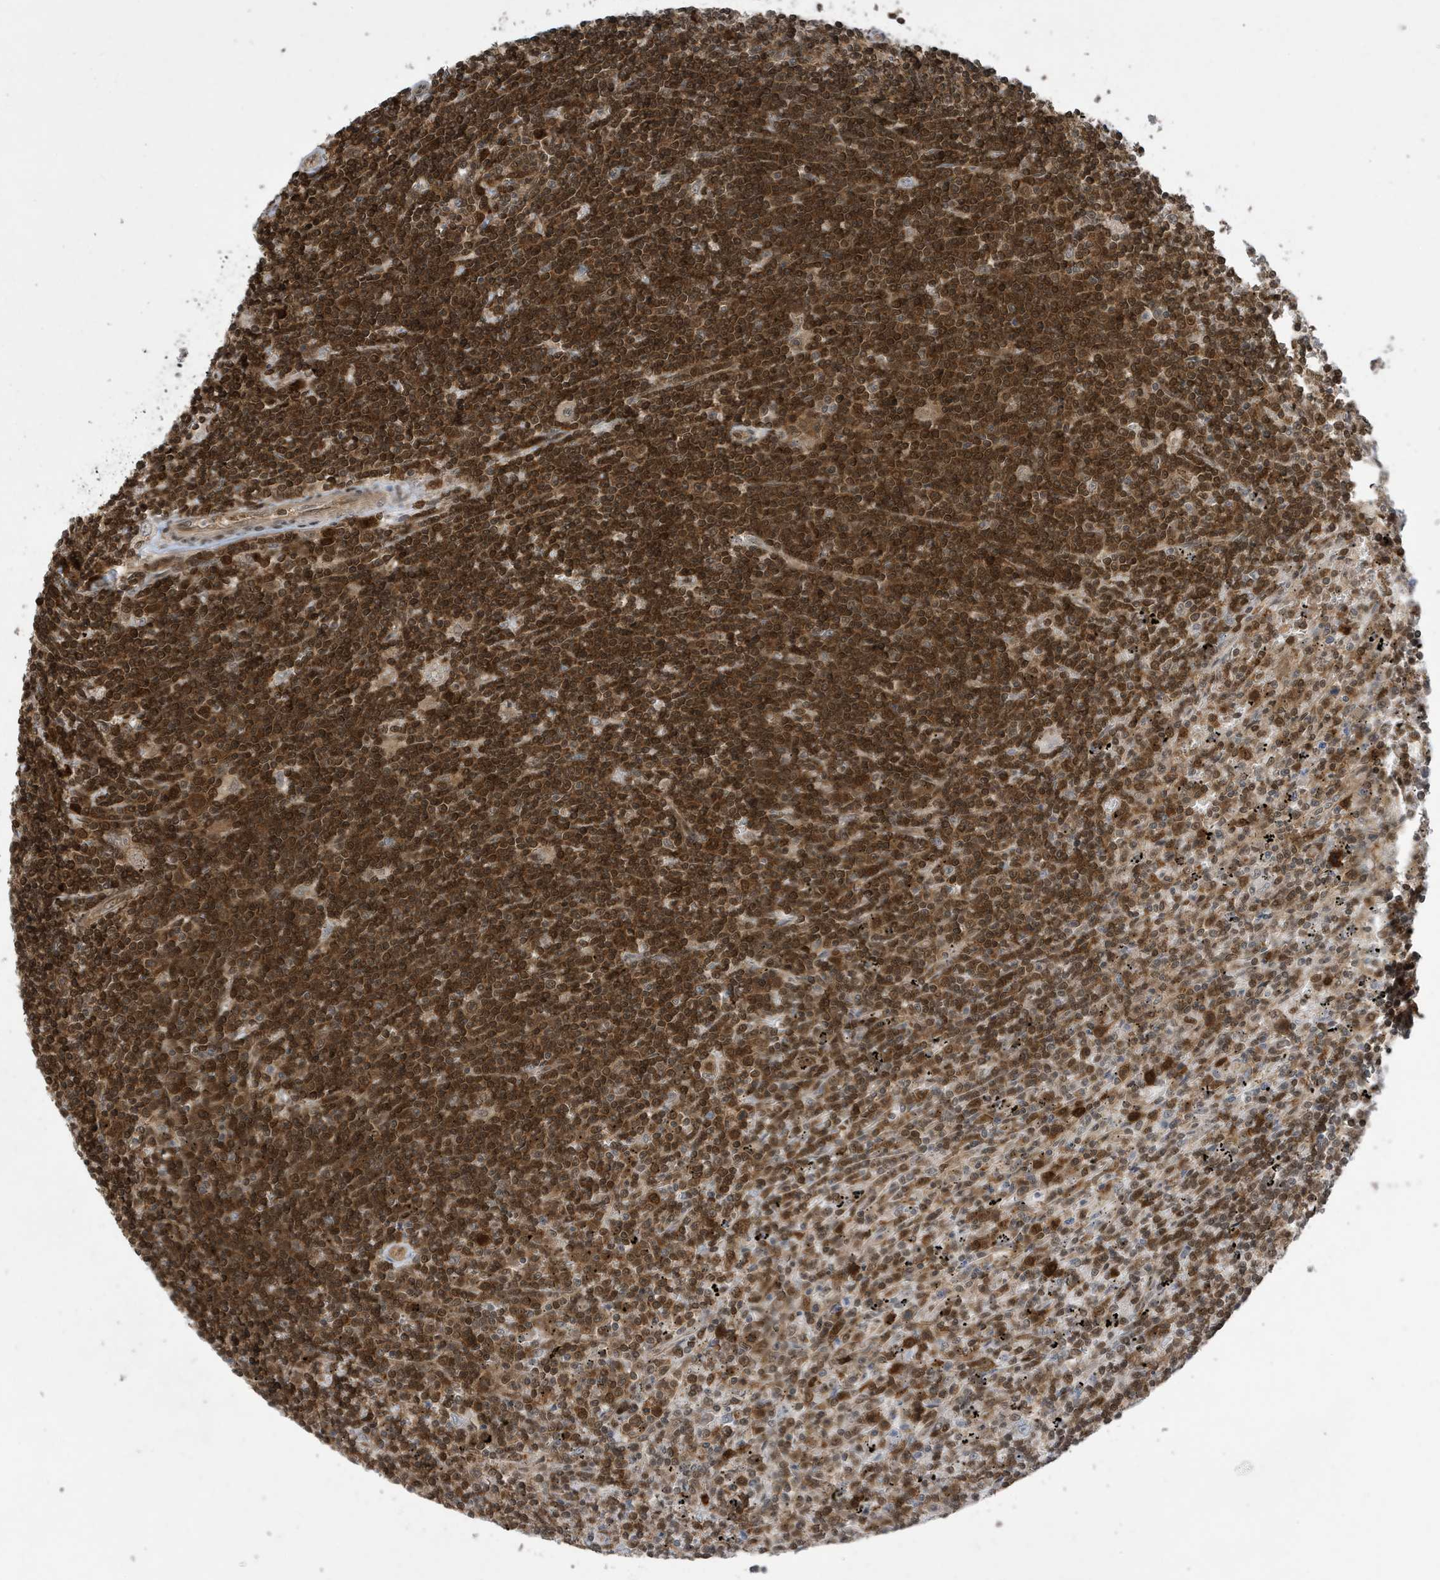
{"staining": {"intensity": "strong", "quantity": ">75%", "location": "cytoplasmic/membranous,nuclear"}, "tissue": "lymphoma", "cell_type": "Tumor cells", "image_type": "cancer", "snomed": [{"axis": "morphology", "description": "Malignant lymphoma, non-Hodgkin's type, Low grade"}, {"axis": "topography", "description": "Spleen"}], "caption": "Tumor cells reveal high levels of strong cytoplasmic/membranous and nuclear expression in approximately >75% of cells in low-grade malignant lymphoma, non-Hodgkin's type.", "gene": "UBQLN1", "patient": {"sex": "male", "age": 76}}